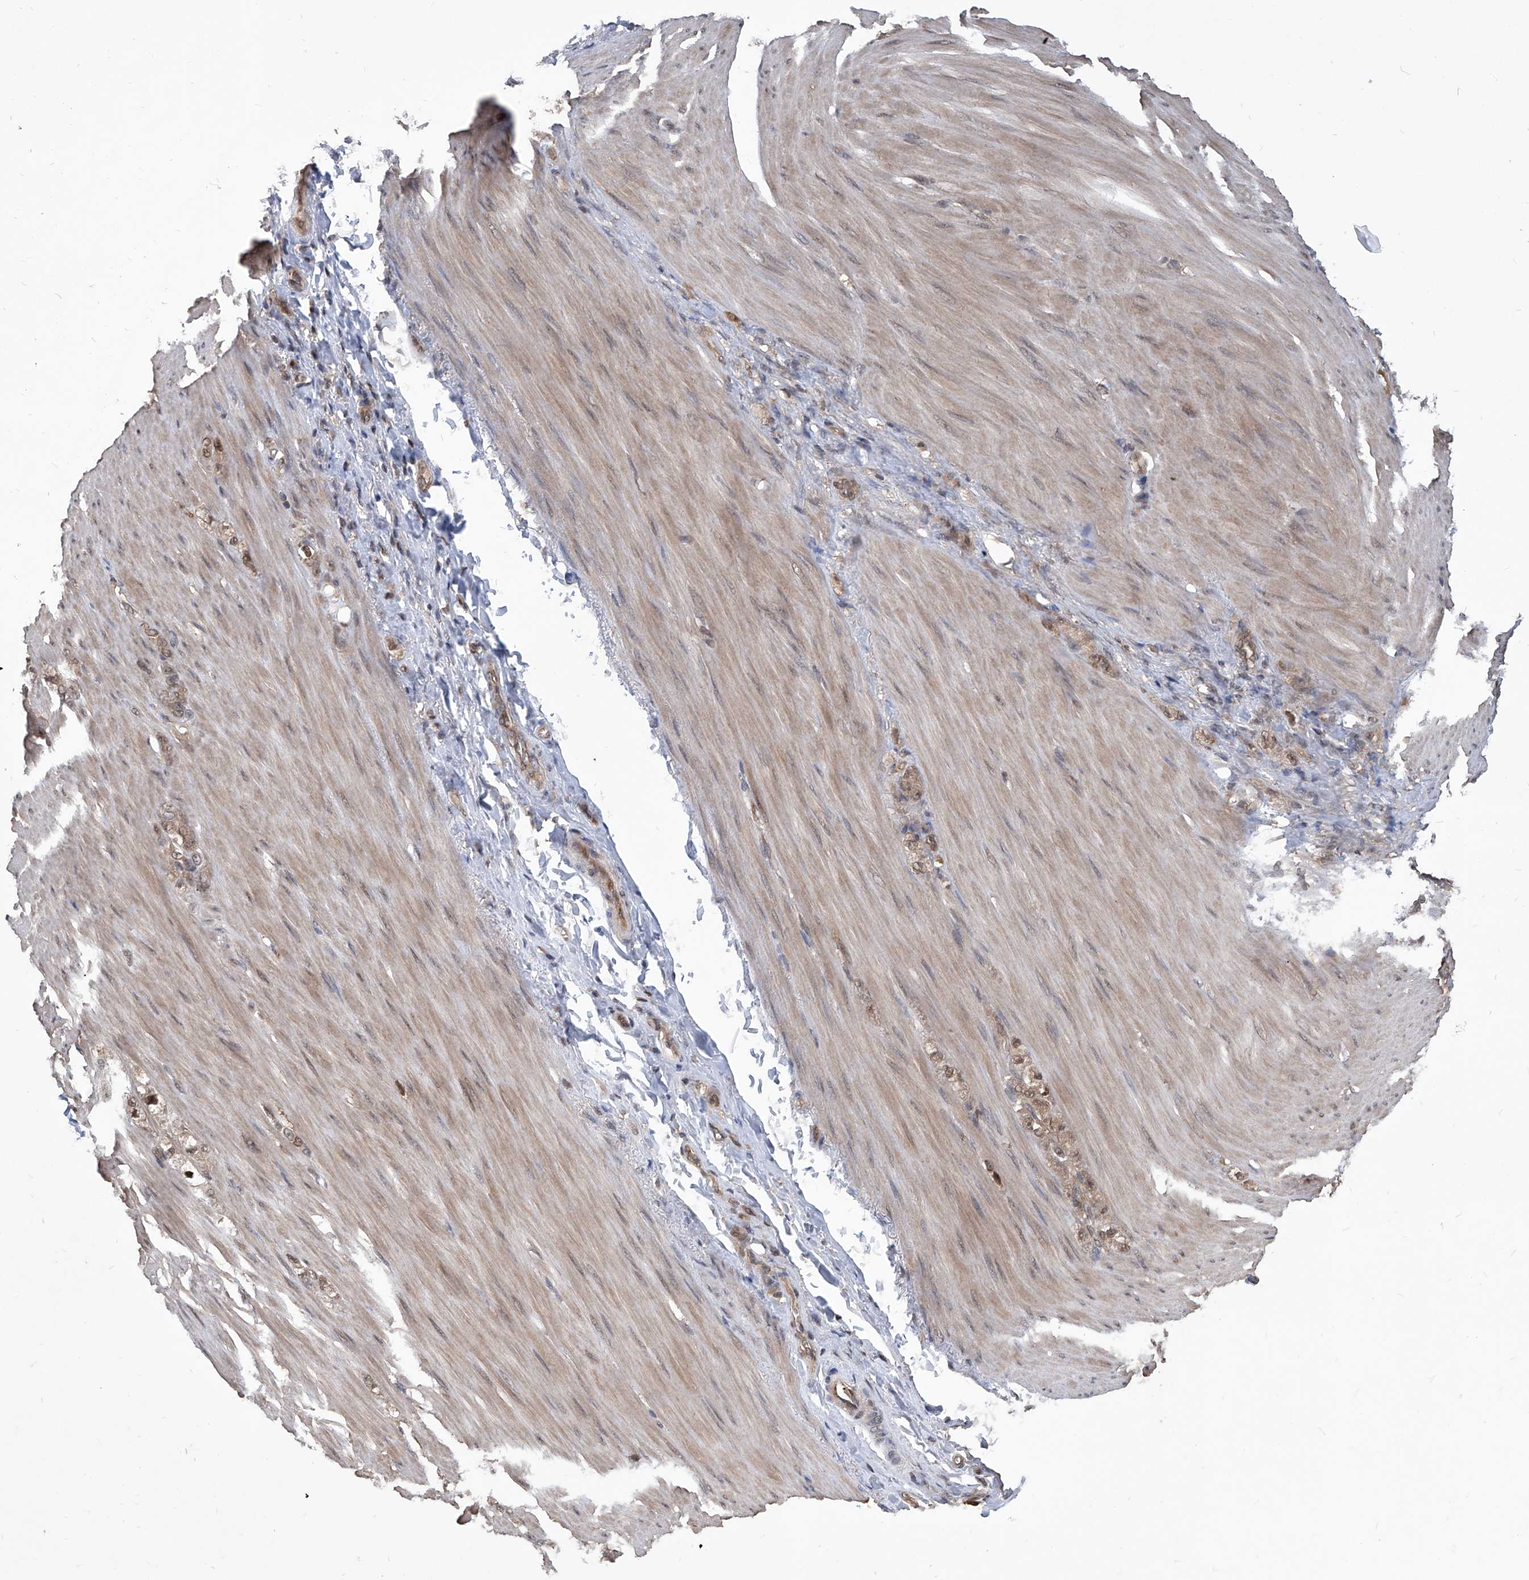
{"staining": {"intensity": "weak", "quantity": ">75%", "location": "cytoplasmic/membranous,nuclear"}, "tissue": "stomach cancer", "cell_type": "Tumor cells", "image_type": "cancer", "snomed": [{"axis": "morphology", "description": "Normal tissue, NOS"}, {"axis": "morphology", "description": "Adenocarcinoma, NOS"}, {"axis": "topography", "description": "Stomach"}], "caption": "A photomicrograph showing weak cytoplasmic/membranous and nuclear expression in approximately >75% of tumor cells in adenocarcinoma (stomach), as visualized by brown immunohistochemical staining.", "gene": "PSMB1", "patient": {"sex": "male", "age": 82}}